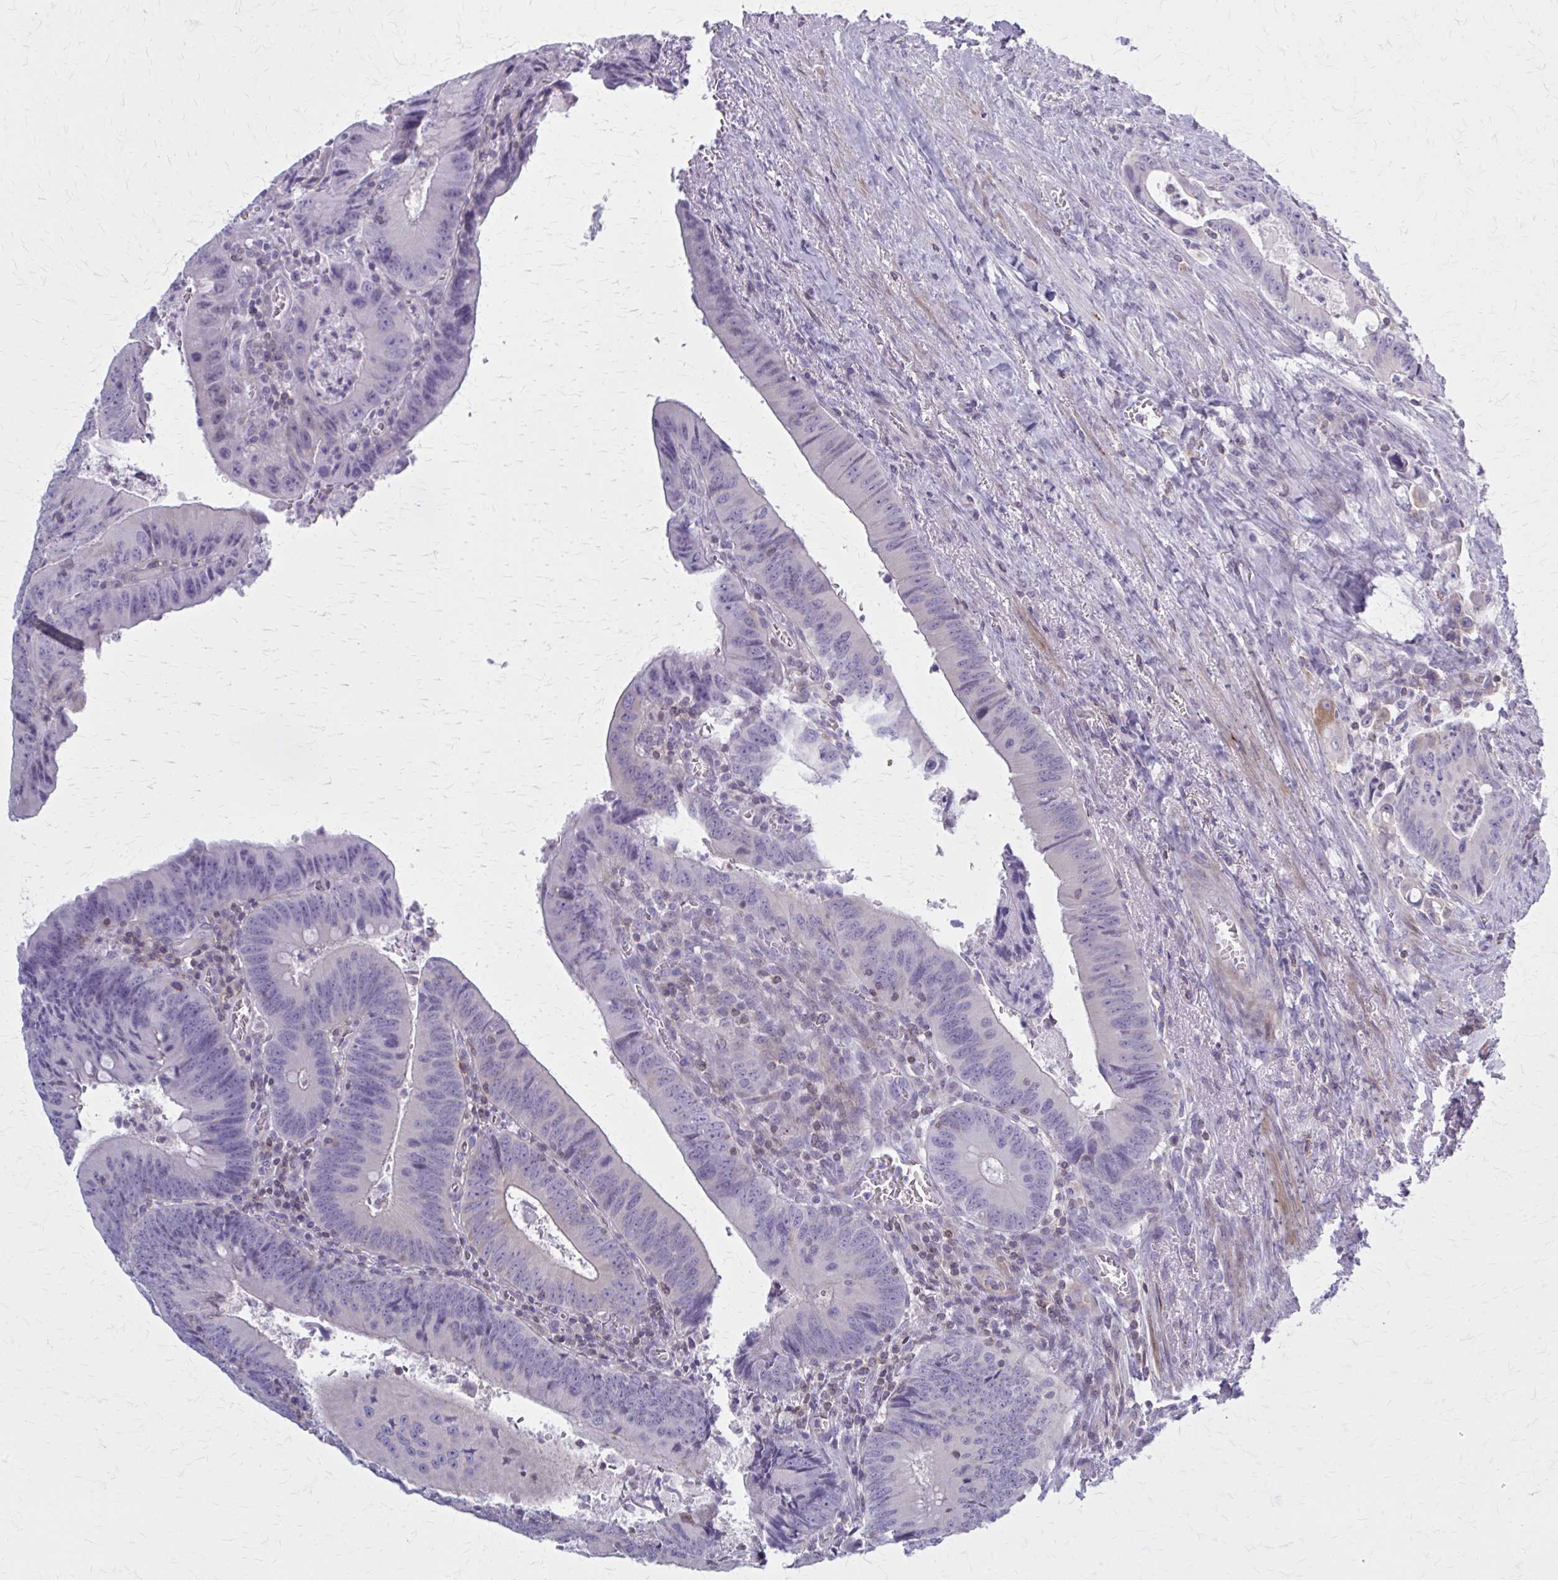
{"staining": {"intensity": "negative", "quantity": "none", "location": "none"}, "tissue": "colorectal cancer", "cell_type": "Tumor cells", "image_type": "cancer", "snomed": [{"axis": "morphology", "description": "Adenocarcinoma, NOS"}, {"axis": "topography", "description": "Rectum"}], "caption": "High power microscopy image of an immunohistochemistry (IHC) image of colorectal cancer (adenocarcinoma), revealing no significant staining in tumor cells.", "gene": "PITPNM1", "patient": {"sex": "female", "age": 72}}